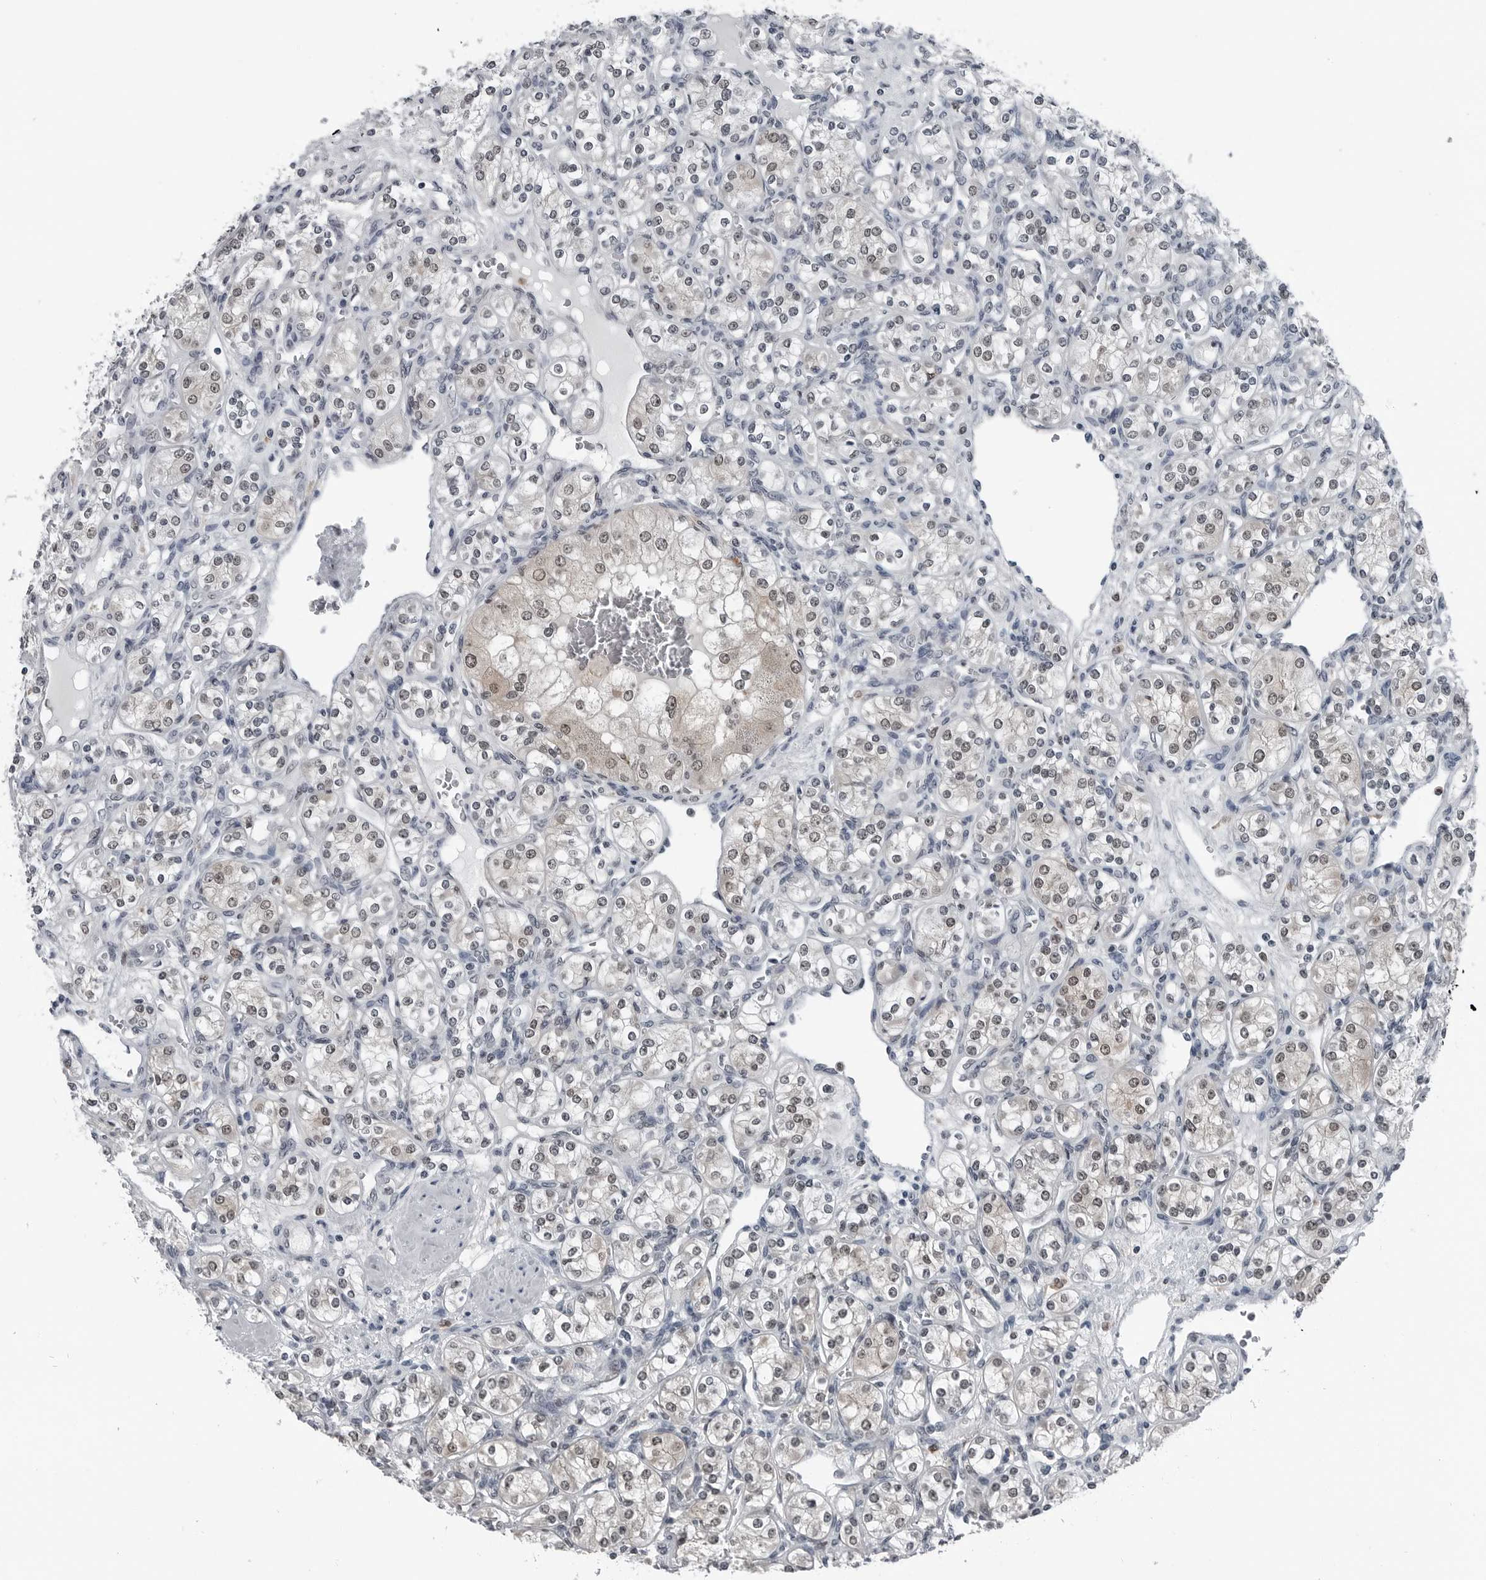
{"staining": {"intensity": "moderate", "quantity": "<25%", "location": "nuclear"}, "tissue": "renal cancer", "cell_type": "Tumor cells", "image_type": "cancer", "snomed": [{"axis": "morphology", "description": "Adenocarcinoma, NOS"}, {"axis": "topography", "description": "Kidney"}], "caption": "Adenocarcinoma (renal) tissue reveals moderate nuclear staining in about <25% of tumor cells, visualized by immunohistochemistry.", "gene": "AKR1A1", "patient": {"sex": "male", "age": 77}}